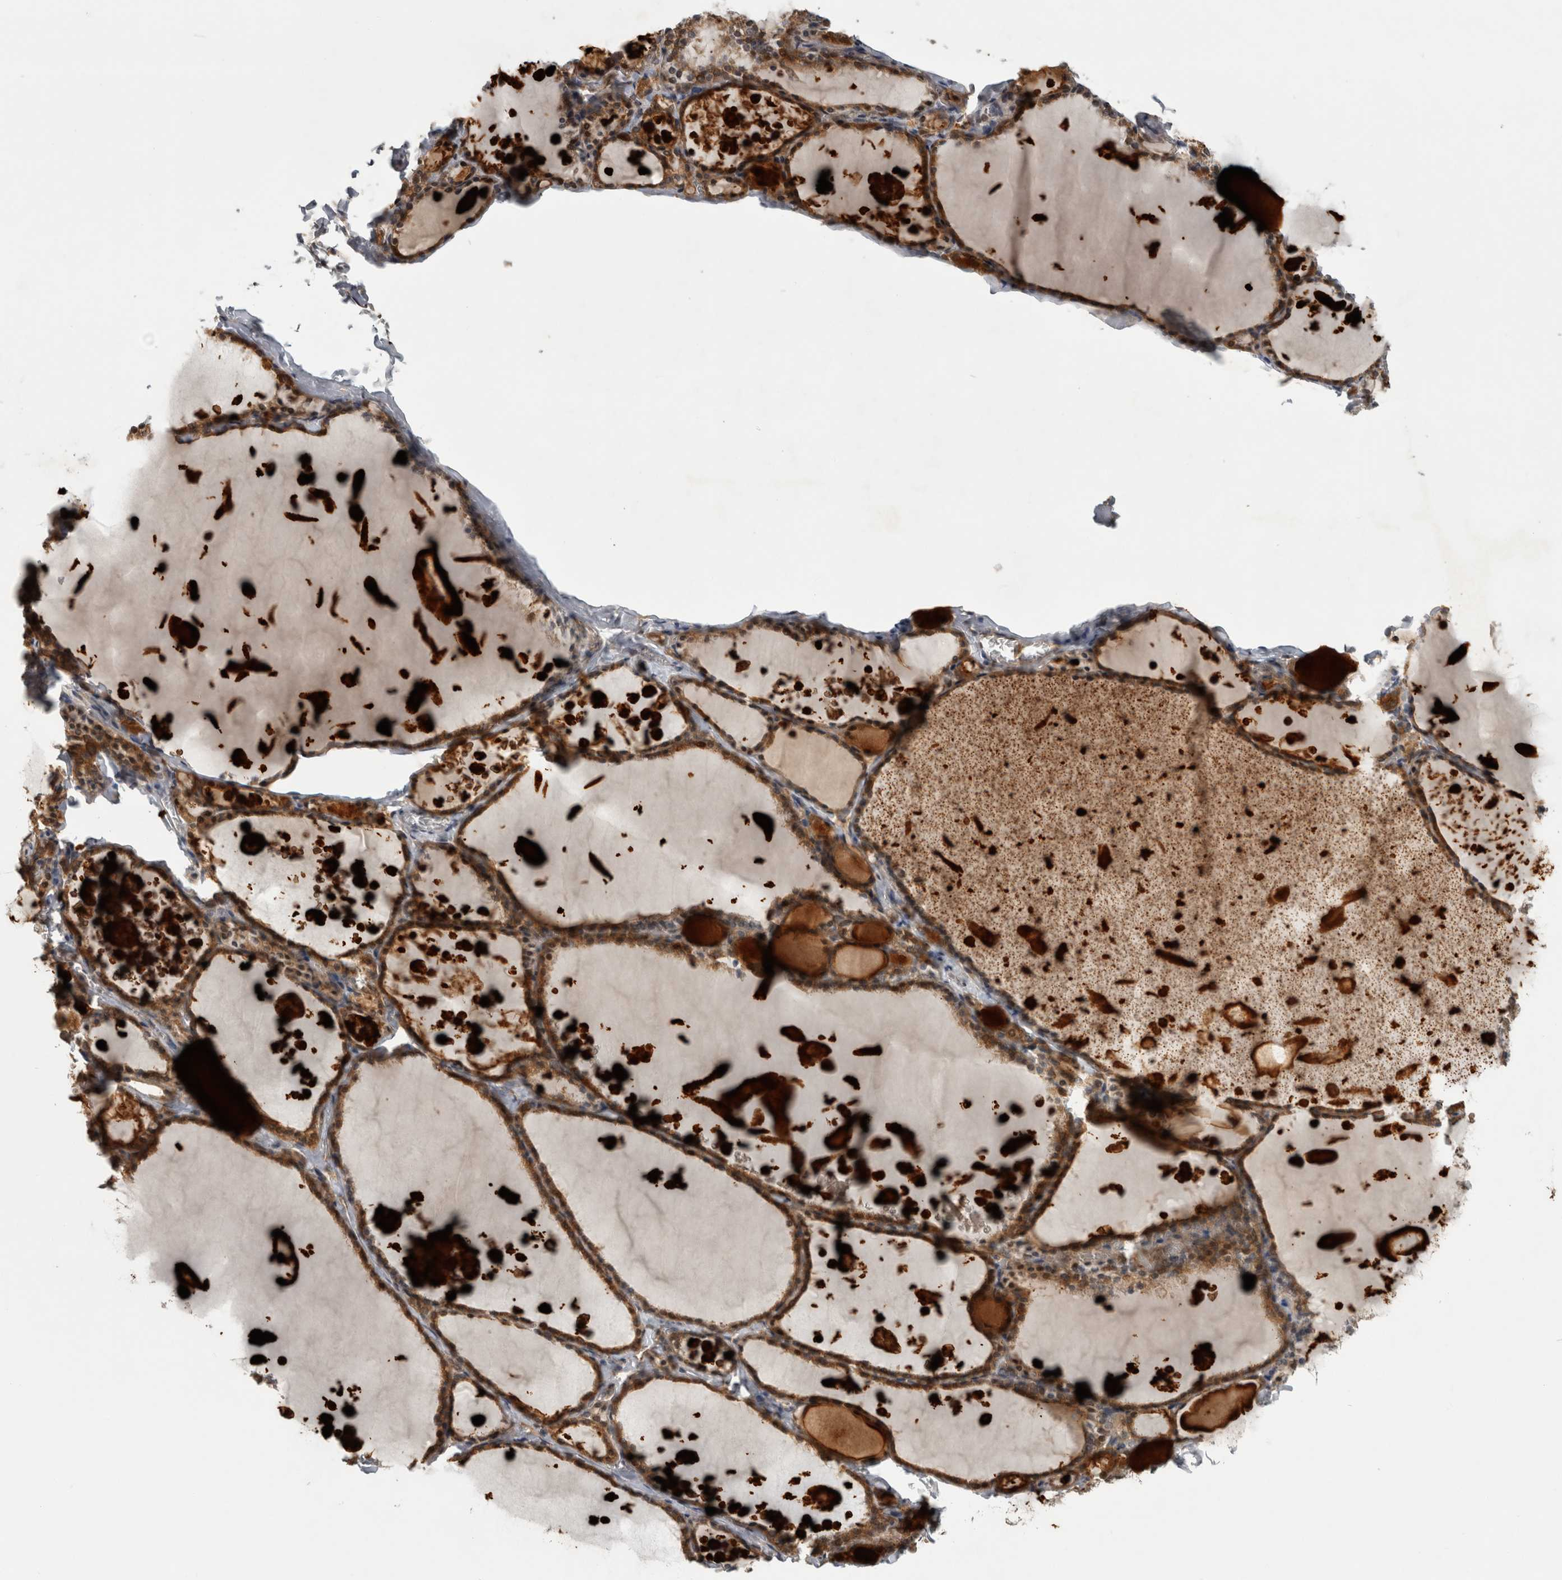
{"staining": {"intensity": "moderate", "quantity": ">75%", "location": "cytoplasmic/membranous"}, "tissue": "thyroid gland", "cell_type": "Glandular cells", "image_type": "normal", "snomed": [{"axis": "morphology", "description": "Normal tissue, NOS"}, {"axis": "topography", "description": "Thyroid gland"}], "caption": "IHC of unremarkable thyroid gland displays medium levels of moderate cytoplasmic/membranous positivity in approximately >75% of glandular cells. (DAB (3,3'-diaminobenzidine) IHC, brown staining for protein, blue staining for nuclei).", "gene": "TRMT61B", "patient": {"sex": "male", "age": 56}}